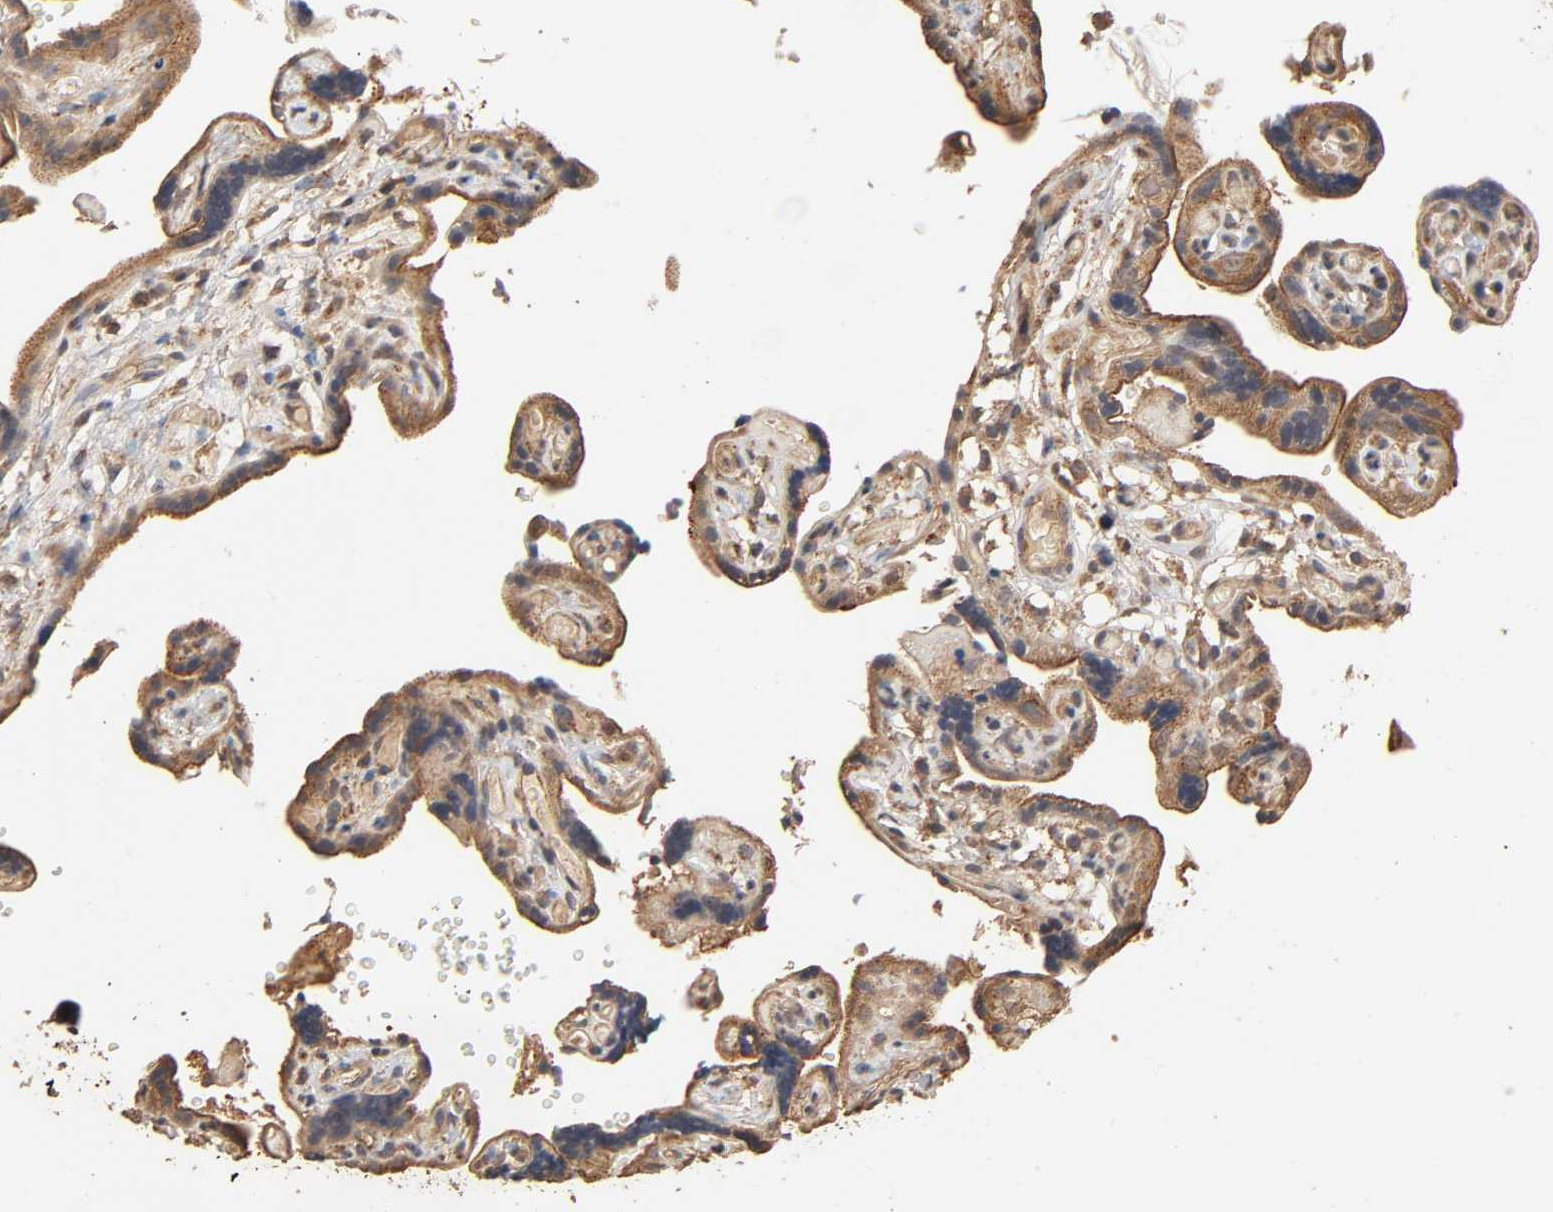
{"staining": {"intensity": "weak", "quantity": ">75%", "location": "cytoplasmic/membranous"}, "tissue": "placenta", "cell_type": "Decidual cells", "image_type": "normal", "snomed": [{"axis": "morphology", "description": "Normal tissue, NOS"}, {"axis": "topography", "description": "Placenta"}], "caption": "Immunohistochemistry (IHC) of benign placenta displays low levels of weak cytoplasmic/membranous positivity in approximately >75% of decidual cells.", "gene": "ARHGEF7", "patient": {"sex": "female", "age": 30}}